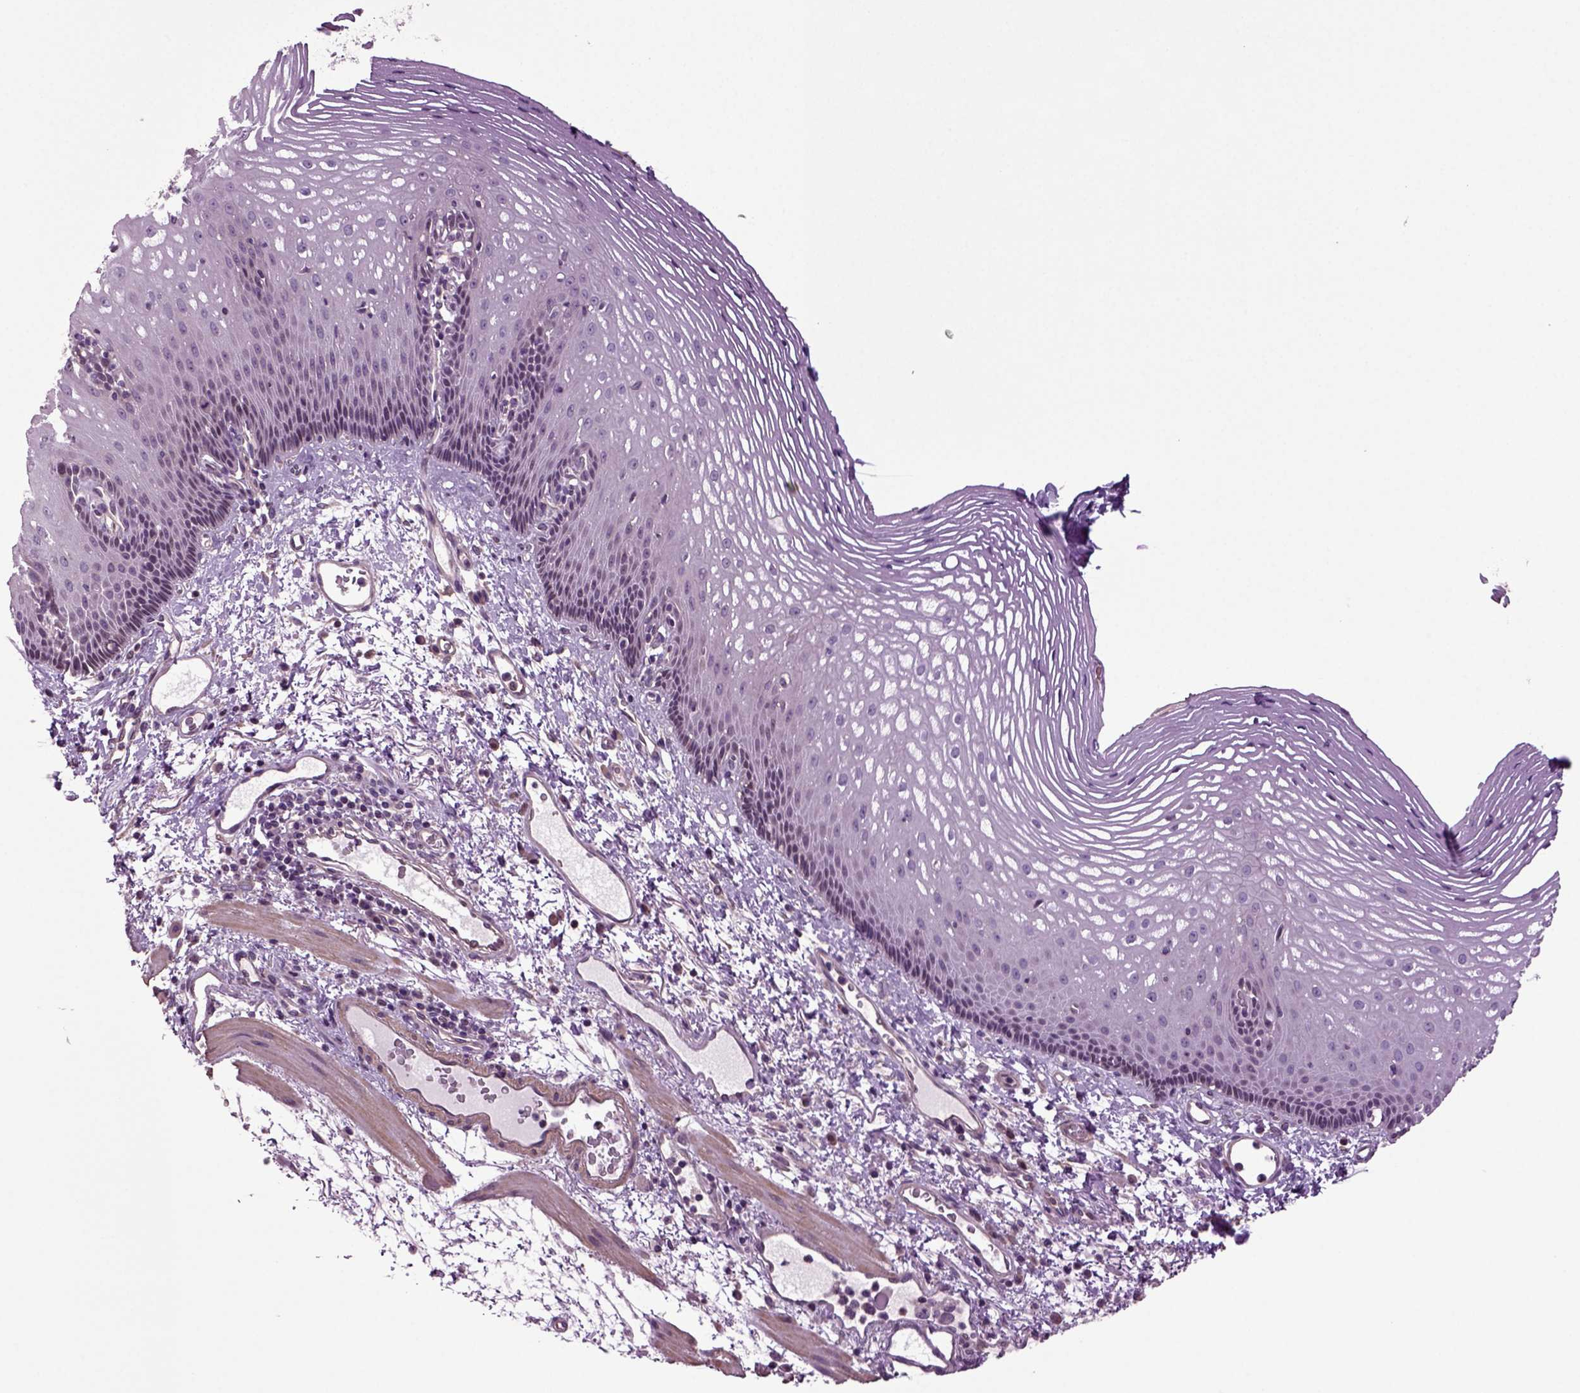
{"staining": {"intensity": "negative", "quantity": "none", "location": "none"}, "tissue": "esophagus", "cell_type": "Squamous epithelial cells", "image_type": "normal", "snomed": [{"axis": "morphology", "description": "Normal tissue, NOS"}, {"axis": "topography", "description": "Esophagus"}], "caption": "Immunohistochemical staining of normal esophagus reveals no significant staining in squamous epithelial cells. Brightfield microscopy of immunohistochemistry stained with DAB (brown) and hematoxylin (blue), captured at high magnification.", "gene": "HAGHL", "patient": {"sex": "male", "age": 76}}